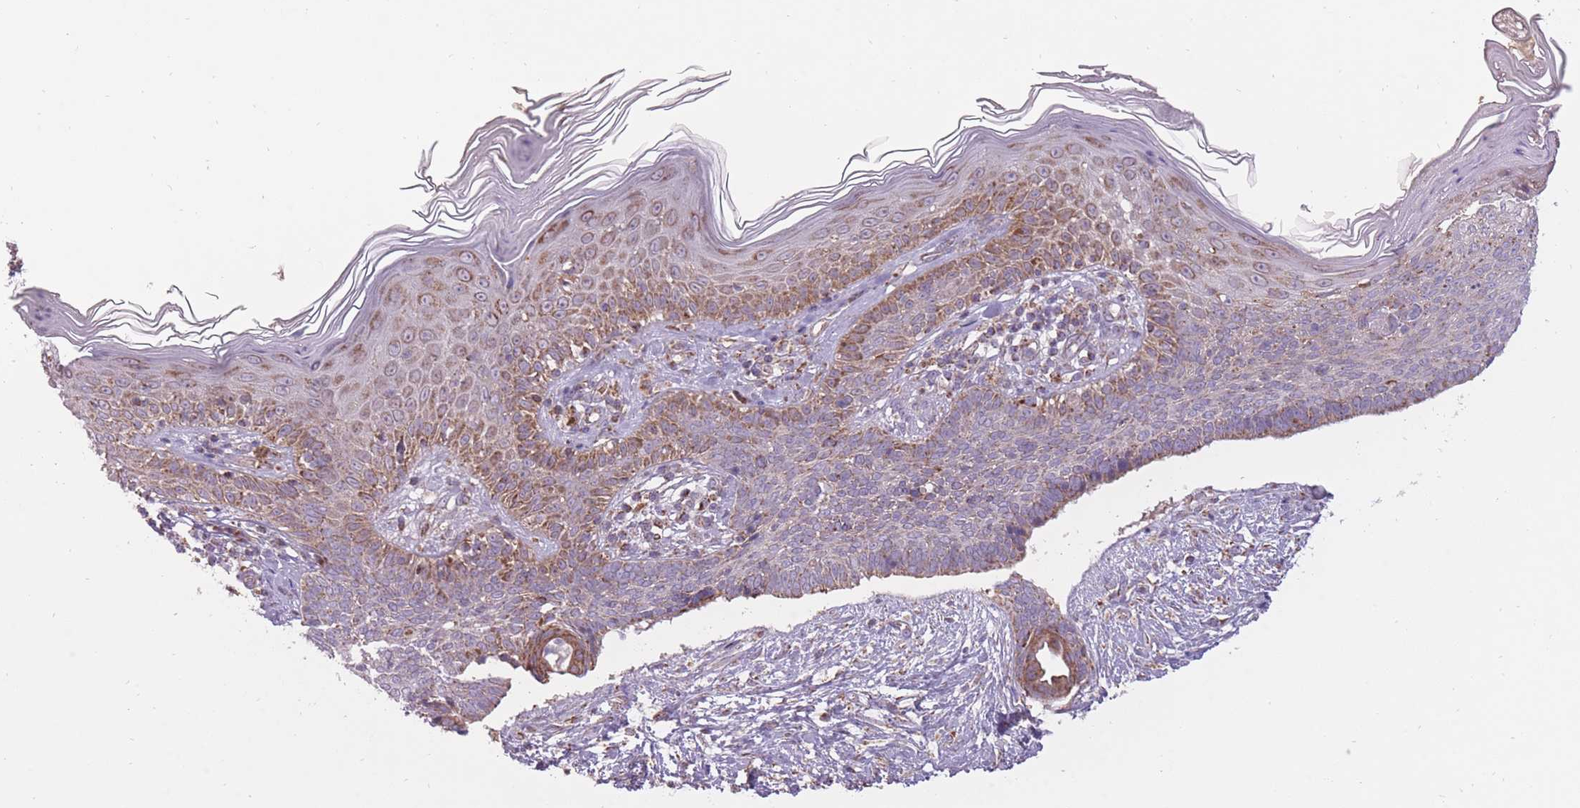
{"staining": {"intensity": "moderate", "quantity": "<25%", "location": "cytoplasmic/membranous"}, "tissue": "skin cancer", "cell_type": "Tumor cells", "image_type": "cancer", "snomed": [{"axis": "morphology", "description": "Basal cell carcinoma"}, {"axis": "topography", "description": "Skin"}], "caption": "The immunohistochemical stain shows moderate cytoplasmic/membranous staining in tumor cells of skin cancer (basal cell carcinoma) tissue. (Brightfield microscopy of DAB IHC at high magnification).", "gene": "LIN7C", "patient": {"sex": "male", "age": 73}}